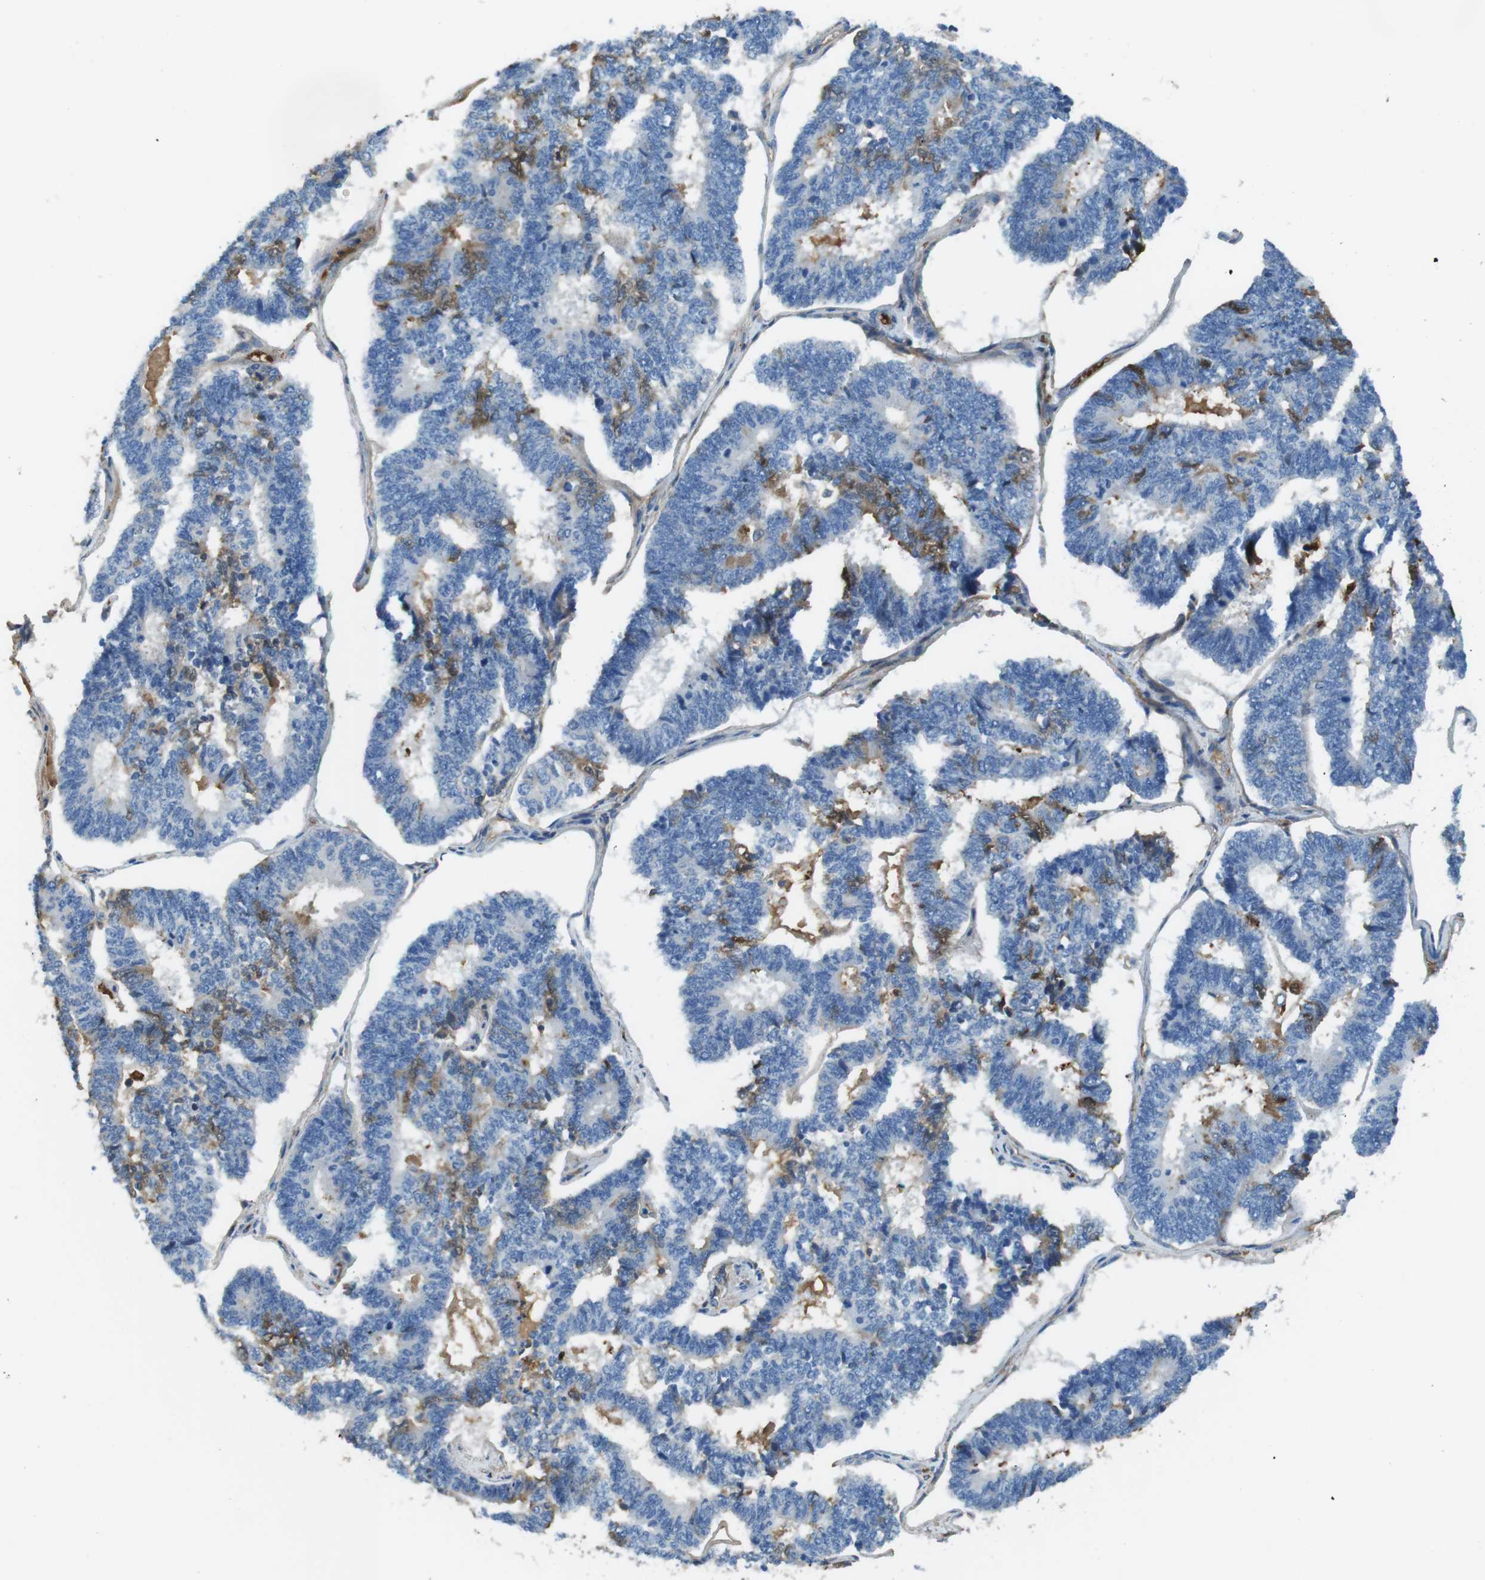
{"staining": {"intensity": "moderate", "quantity": "<25%", "location": "cytoplasmic/membranous,nuclear"}, "tissue": "endometrial cancer", "cell_type": "Tumor cells", "image_type": "cancer", "snomed": [{"axis": "morphology", "description": "Adenocarcinoma, NOS"}, {"axis": "topography", "description": "Endometrium"}], "caption": "Human endometrial cancer stained with a protein marker shows moderate staining in tumor cells.", "gene": "TMPRSS15", "patient": {"sex": "female", "age": 70}}